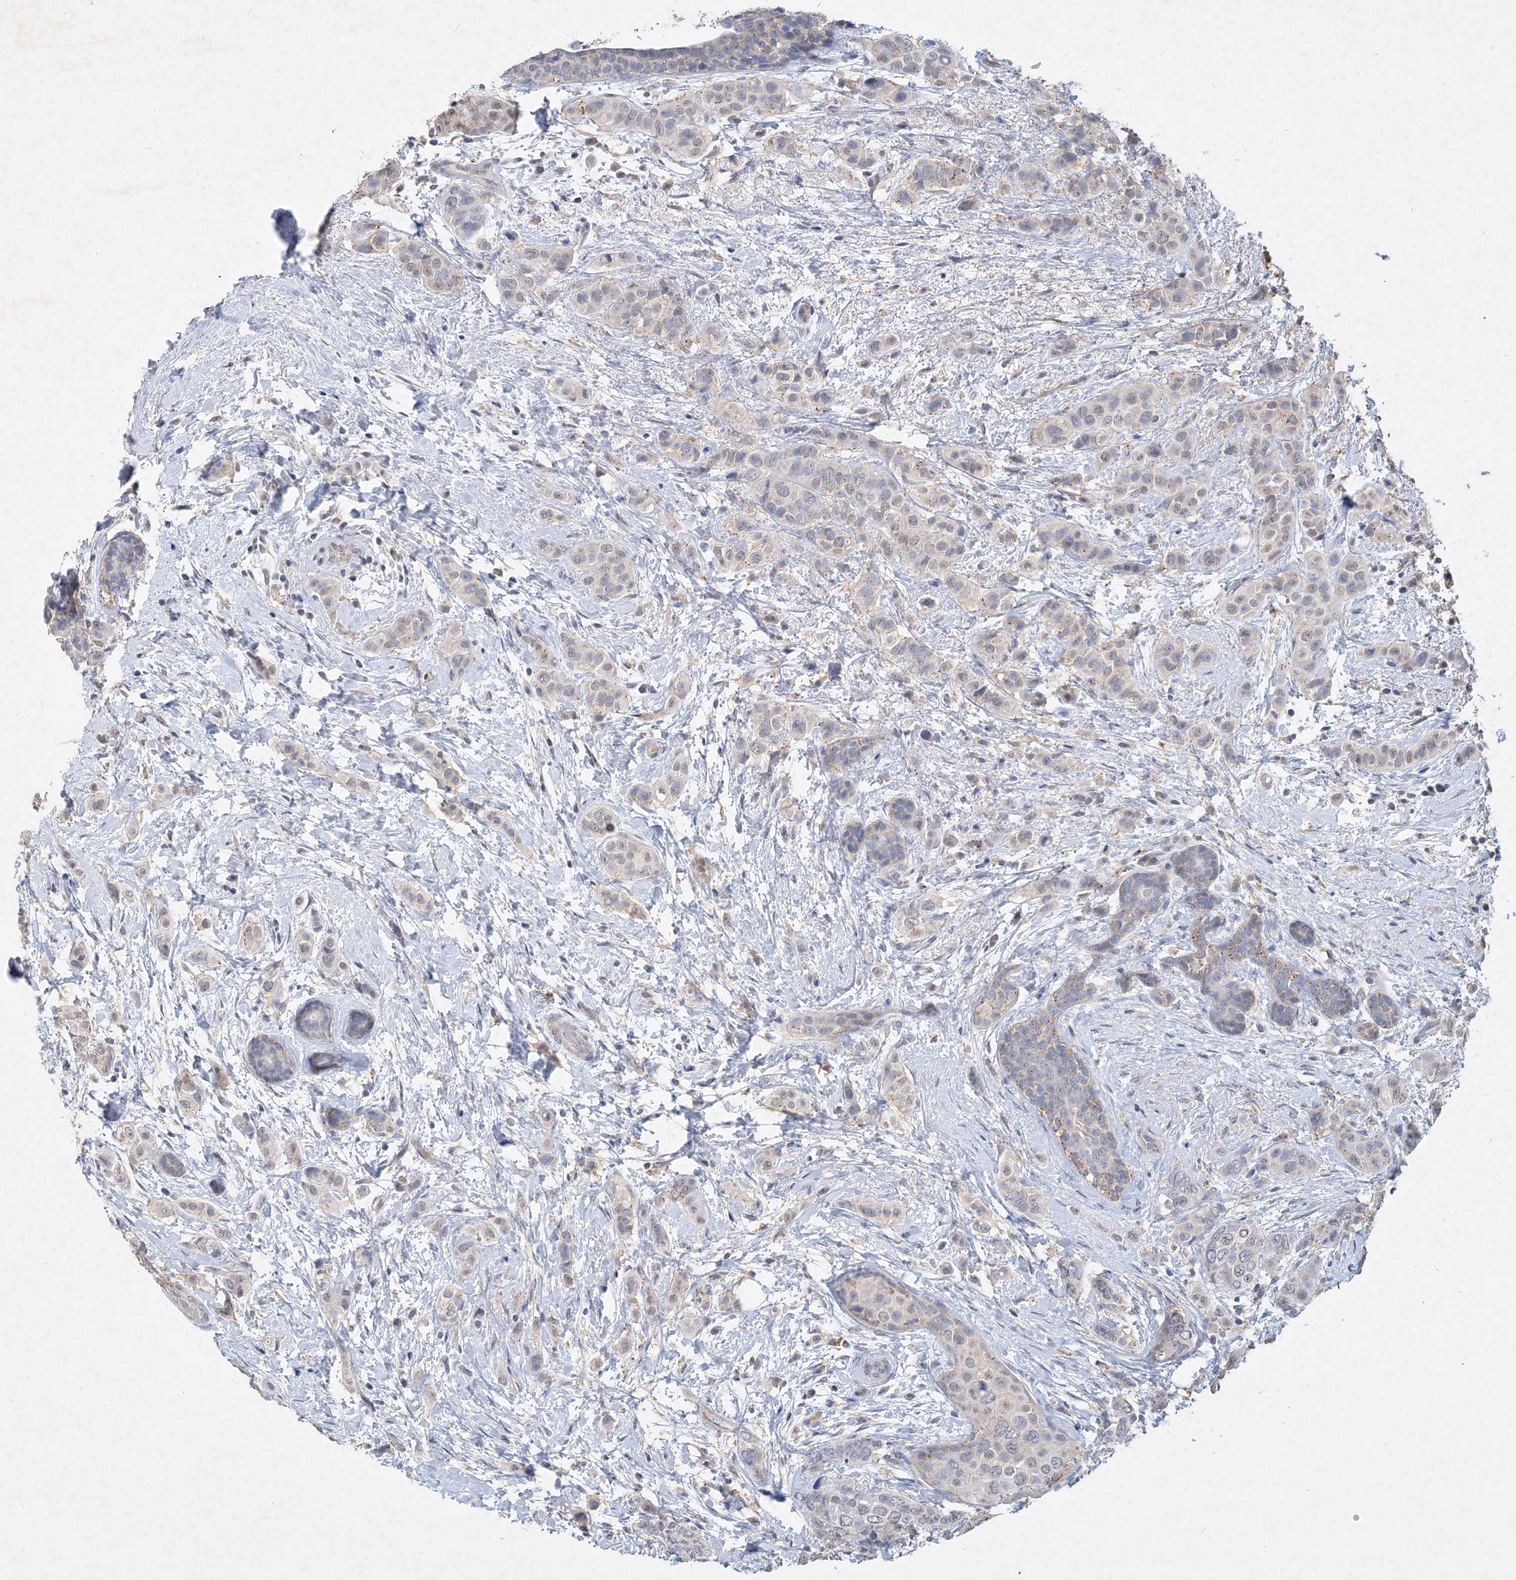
{"staining": {"intensity": "weak", "quantity": "<25%", "location": "cytoplasmic/membranous"}, "tissue": "breast cancer", "cell_type": "Tumor cells", "image_type": "cancer", "snomed": [{"axis": "morphology", "description": "Lobular carcinoma"}, {"axis": "topography", "description": "Breast"}], "caption": "A high-resolution image shows immunohistochemistry staining of breast cancer (lobular carcinoma), which displays no significant expression in tumor cells.", "gene": "C11orf58", "patient": {"sex": "female", "age": 51}}